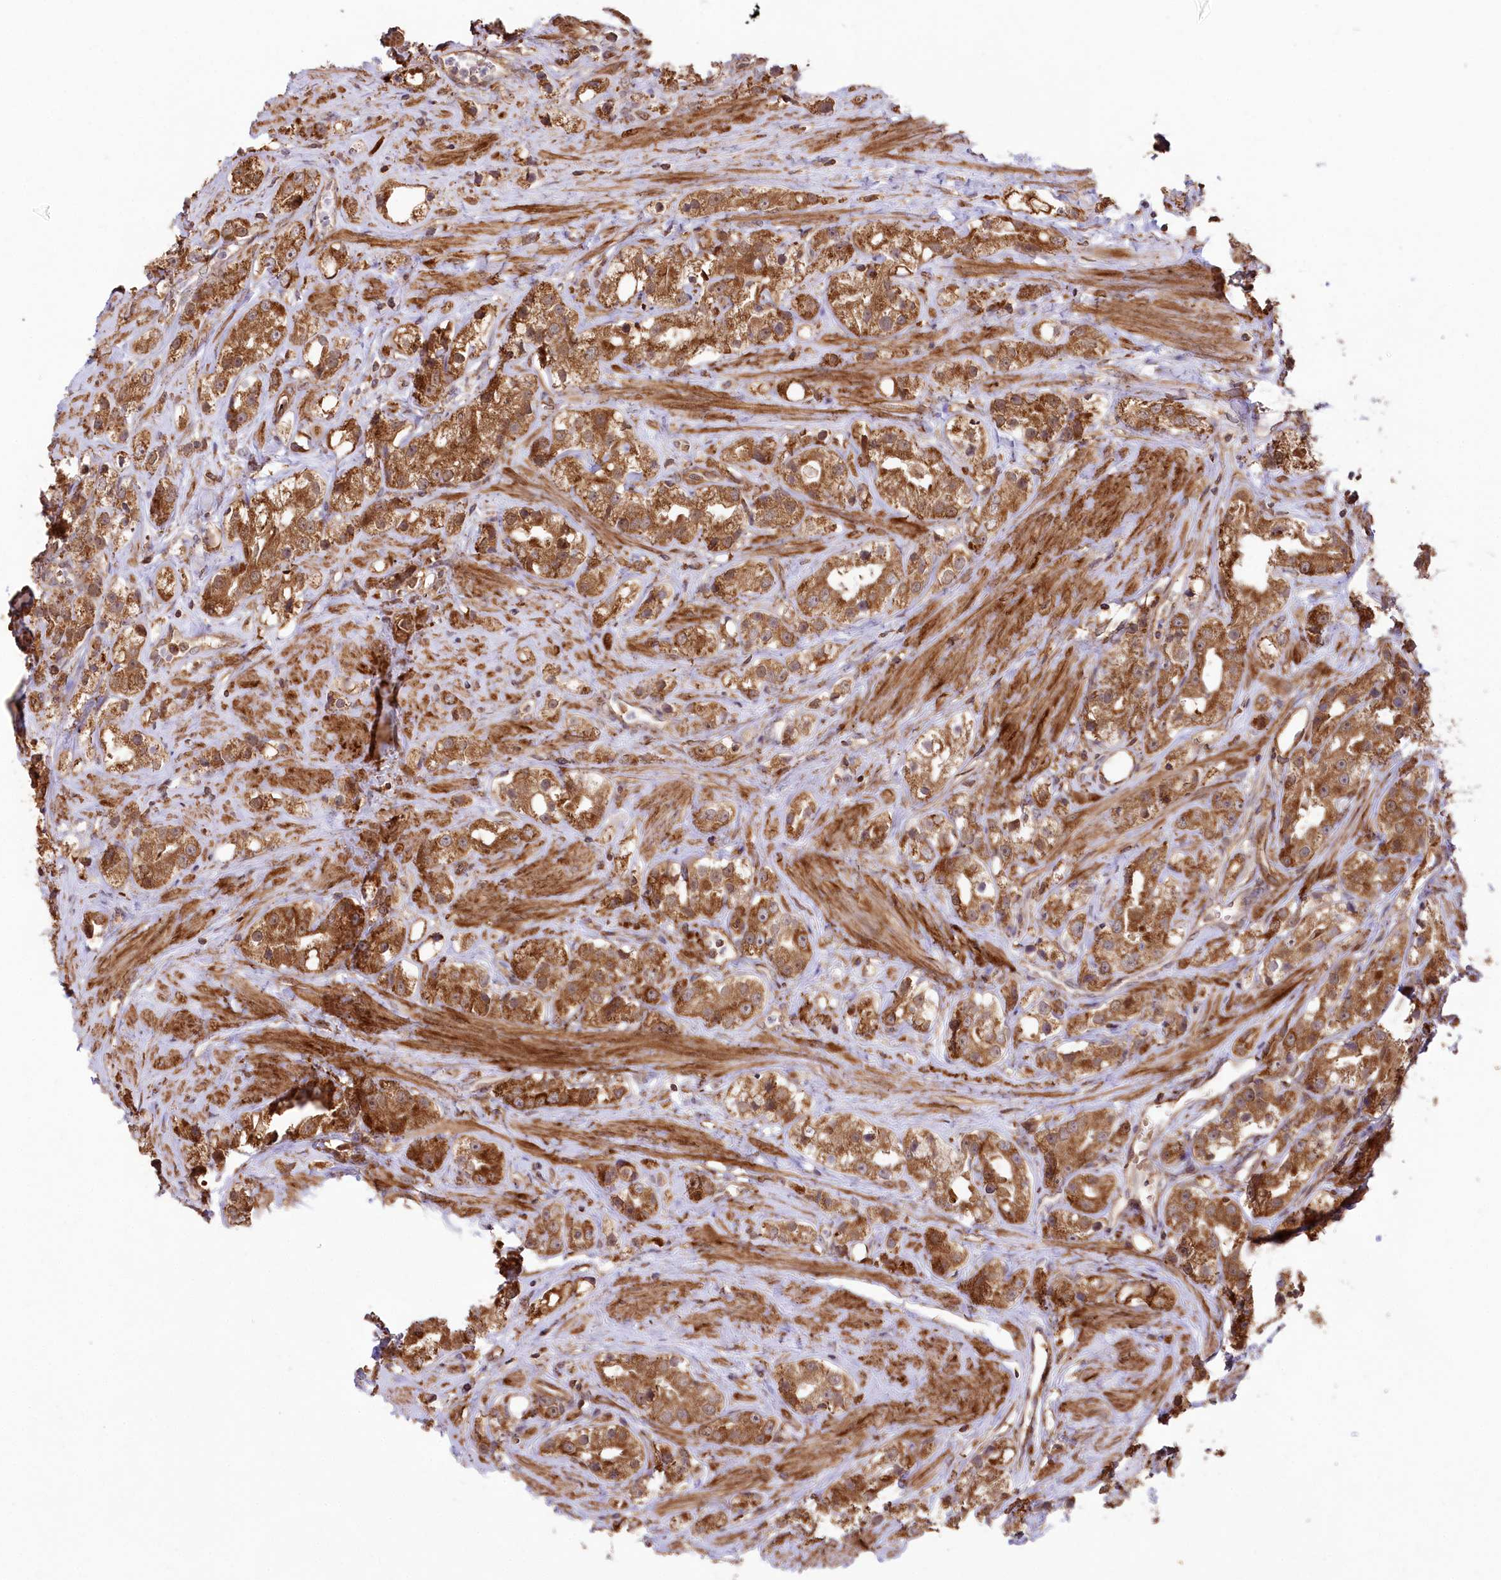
{"staining": {"intensity": "moderate", "quantity": ">75%", "location": "cytoplasmic/membranous"}, "tissue": "prostate cancer", "cell_type": "Tumor cells", "image_type": "cancer", "snomed": [{"axis": "morphology", "description": "Adenocarcinoma, NOS"}, {"axis": "topography", "description": "Prostate"}], "caption": "Immunohistochemical staining of prostate cancer (adenocarcinoma) demonstrates medium levels of moderate cytoplasmic/membranous staining in about >75% of tumor cells.", "gene": "CCDC91", "patient": {"sex": "male", "age": 79}}